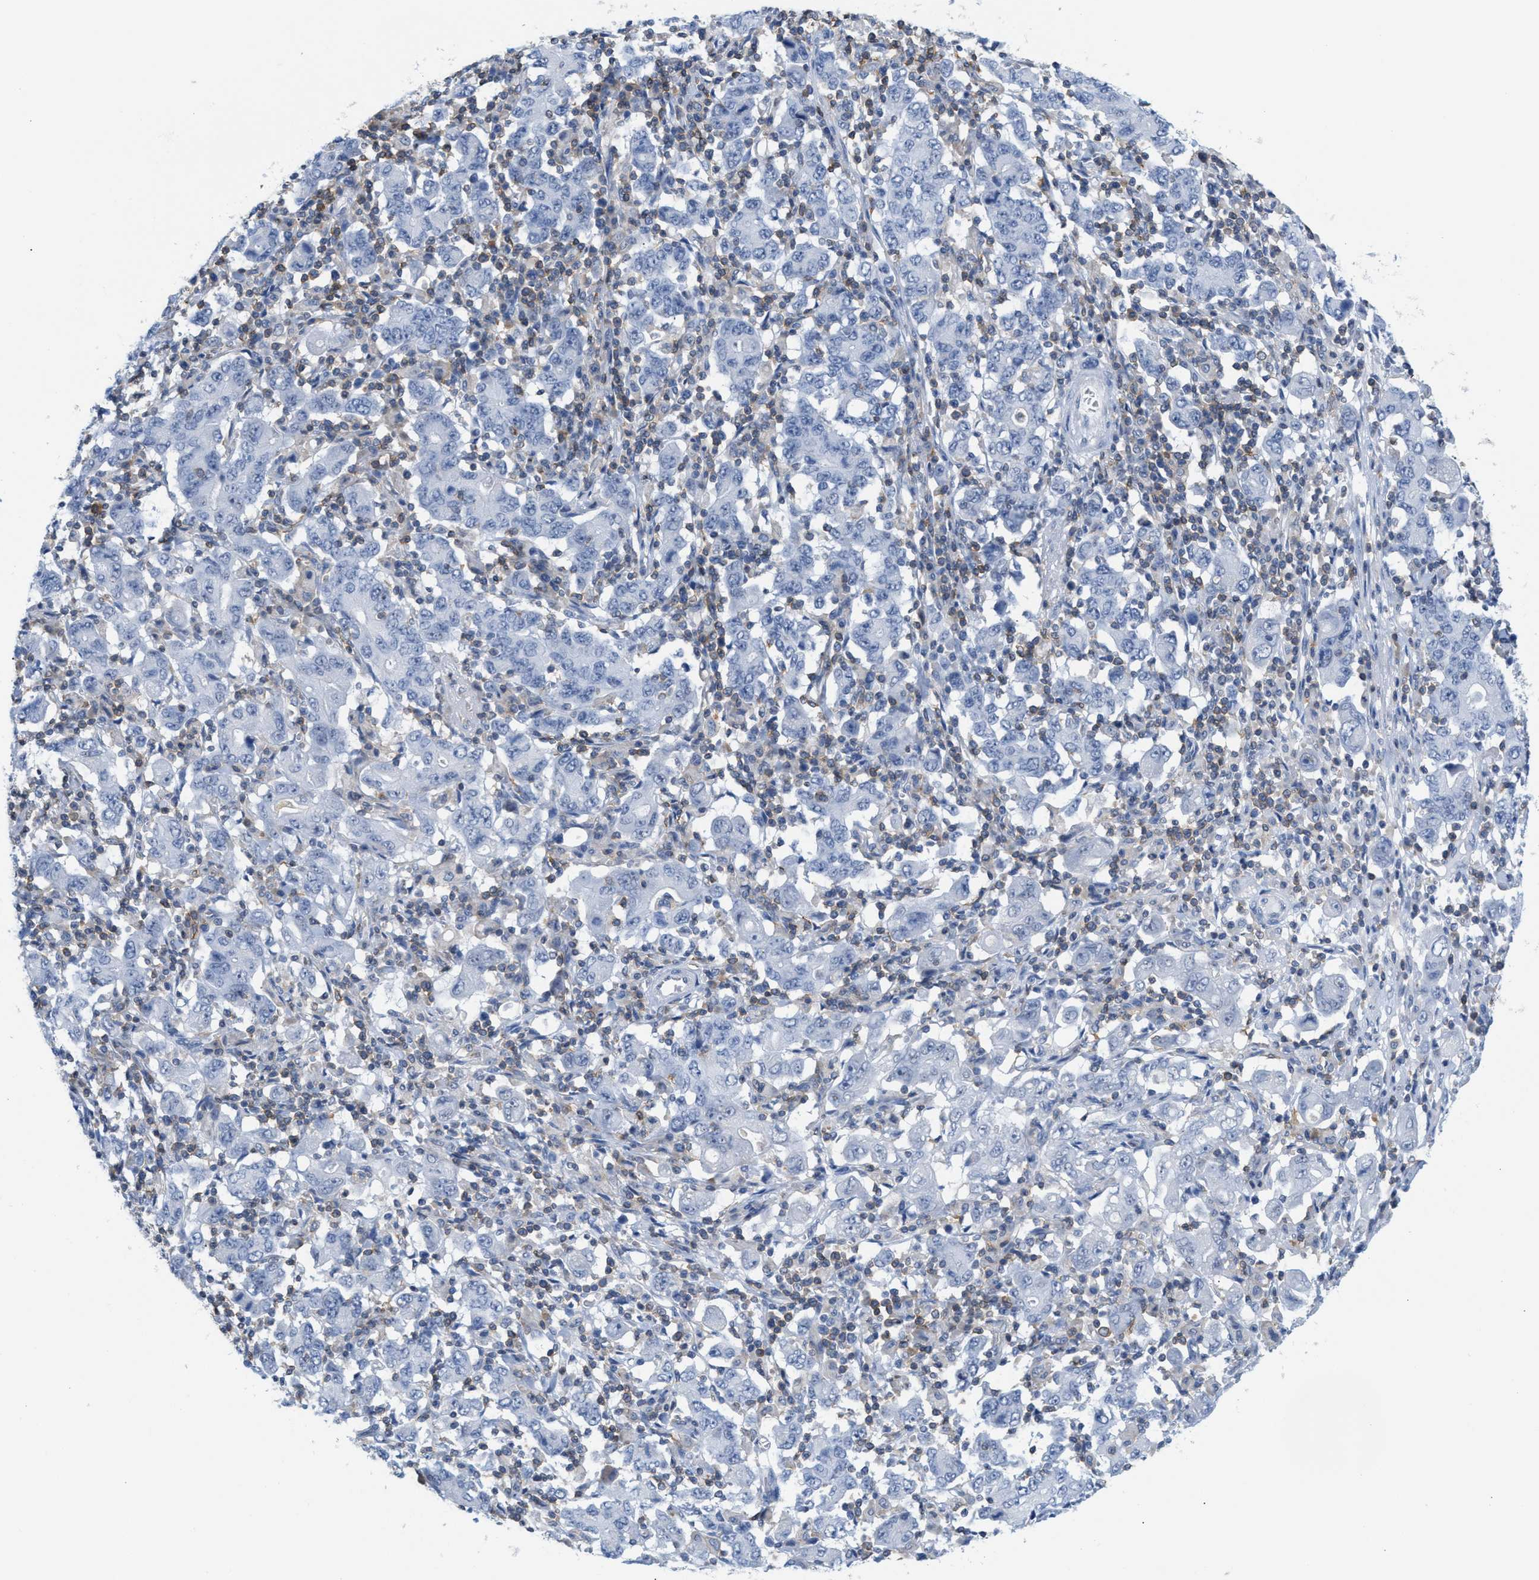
{"staining": {"intensity": "negative", "quantity": "none", "location": "none"}, "tissue": "stomach cancer", "cell_type": "Tumor cells", "image_type": "cancer", "snomed": [{"axis": "morphology", "description": "Adenocarcinoma, NOS"}, {"axis": "topography", "description": "Stomach, upper"}], "caption": "A photomicrograph of adenocarcinoma (stomach) stained for a protein shows no brown staining in tumor cells.", "gene": "IL16", "patient": {"sex": "male", "age": 69}}